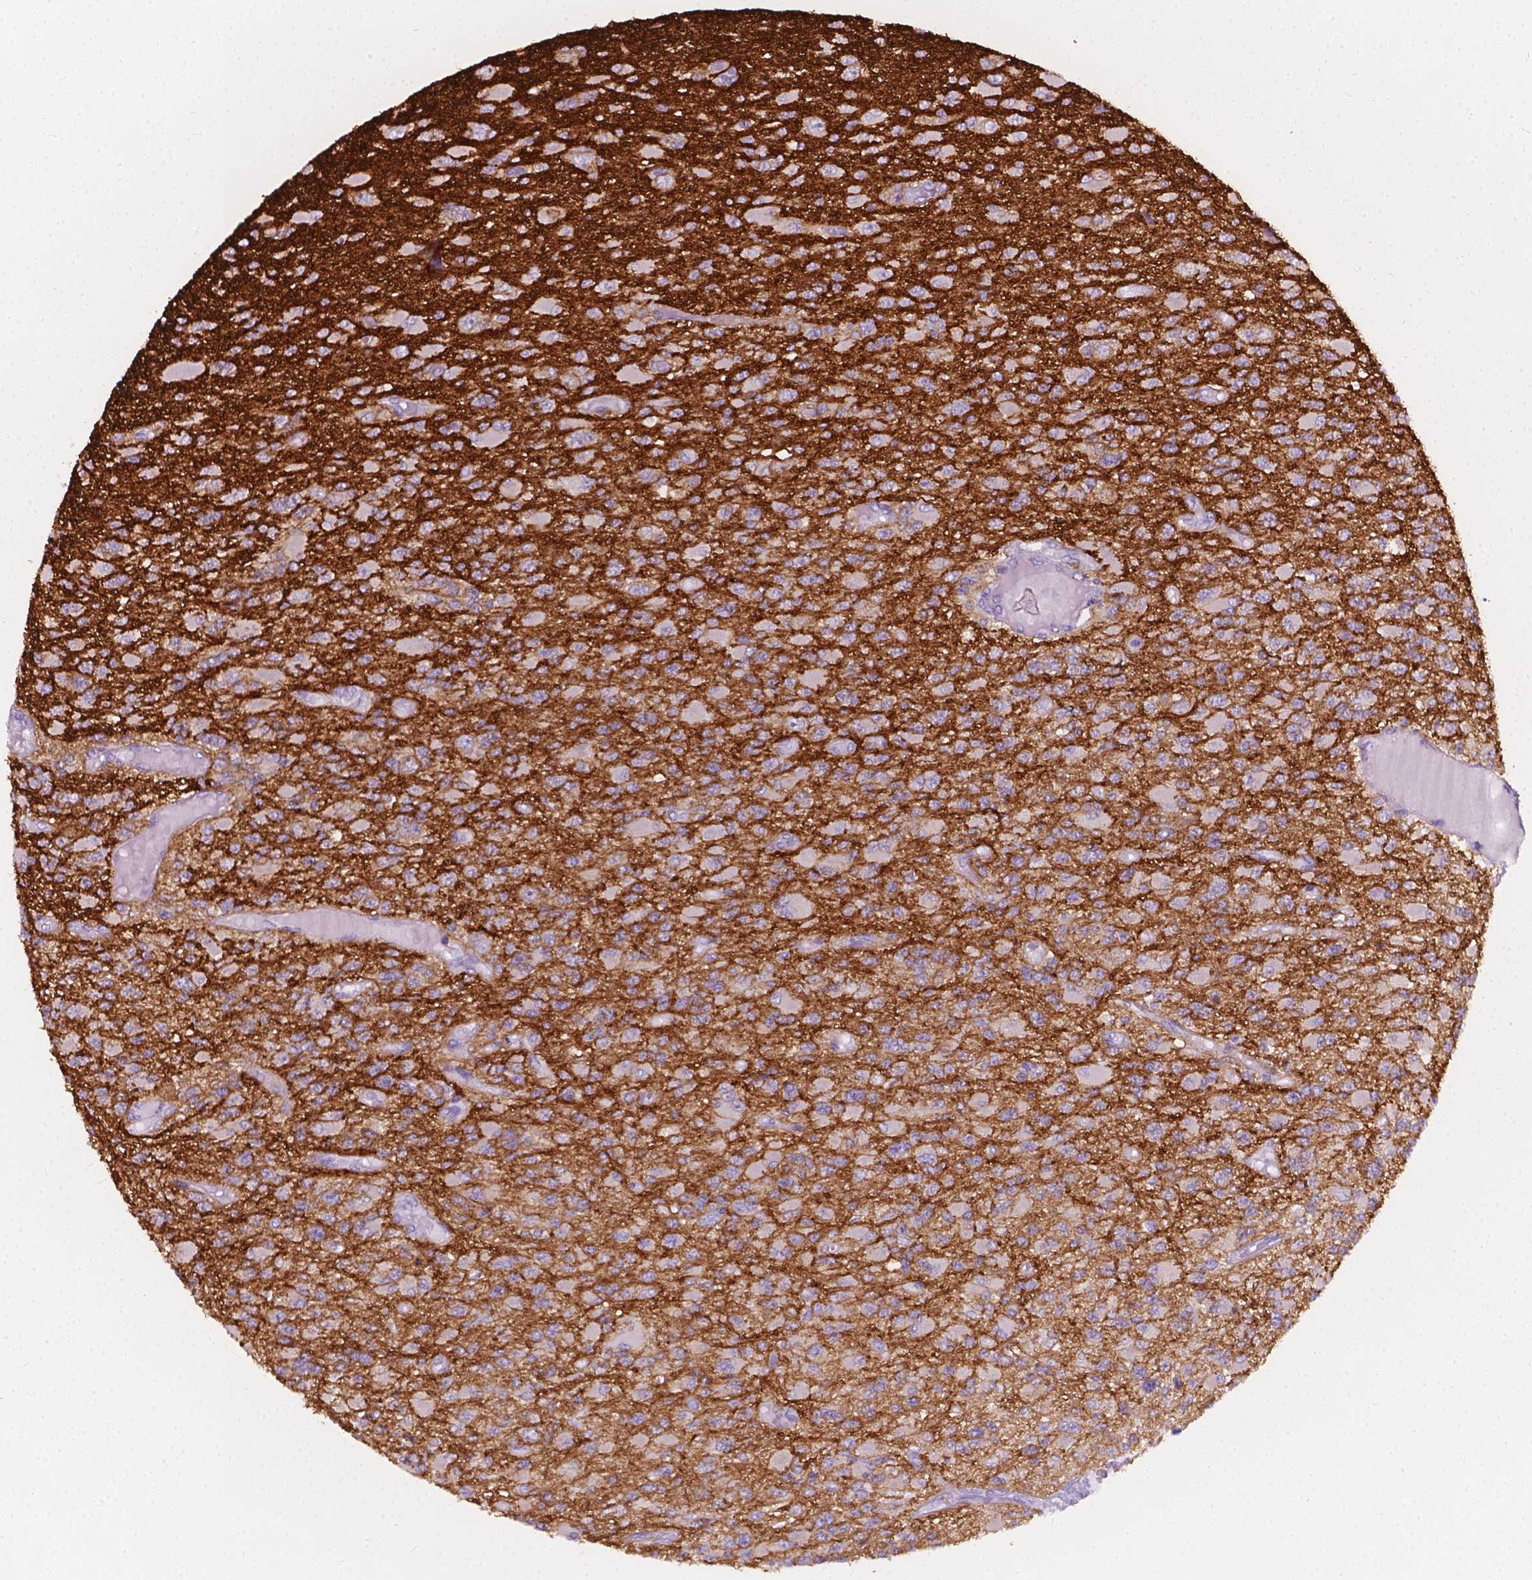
{"staining": {"intensity": "negative", "quantity": "none", "location": "none"}, "tissue": "glioma", "cell_type": "Tumor cells", "image_type": "cancer", "snomed": [{"axis": "morphology", "description": "Glioma, malignant, High grade"}, {"axis": "topography", "description": "Brain"}], "caption": "Micrograph shows no significant protein staining in tumor cells of glioma.", "gene": "GNAO1", "patient": {"sex": "female", "age": 63}}